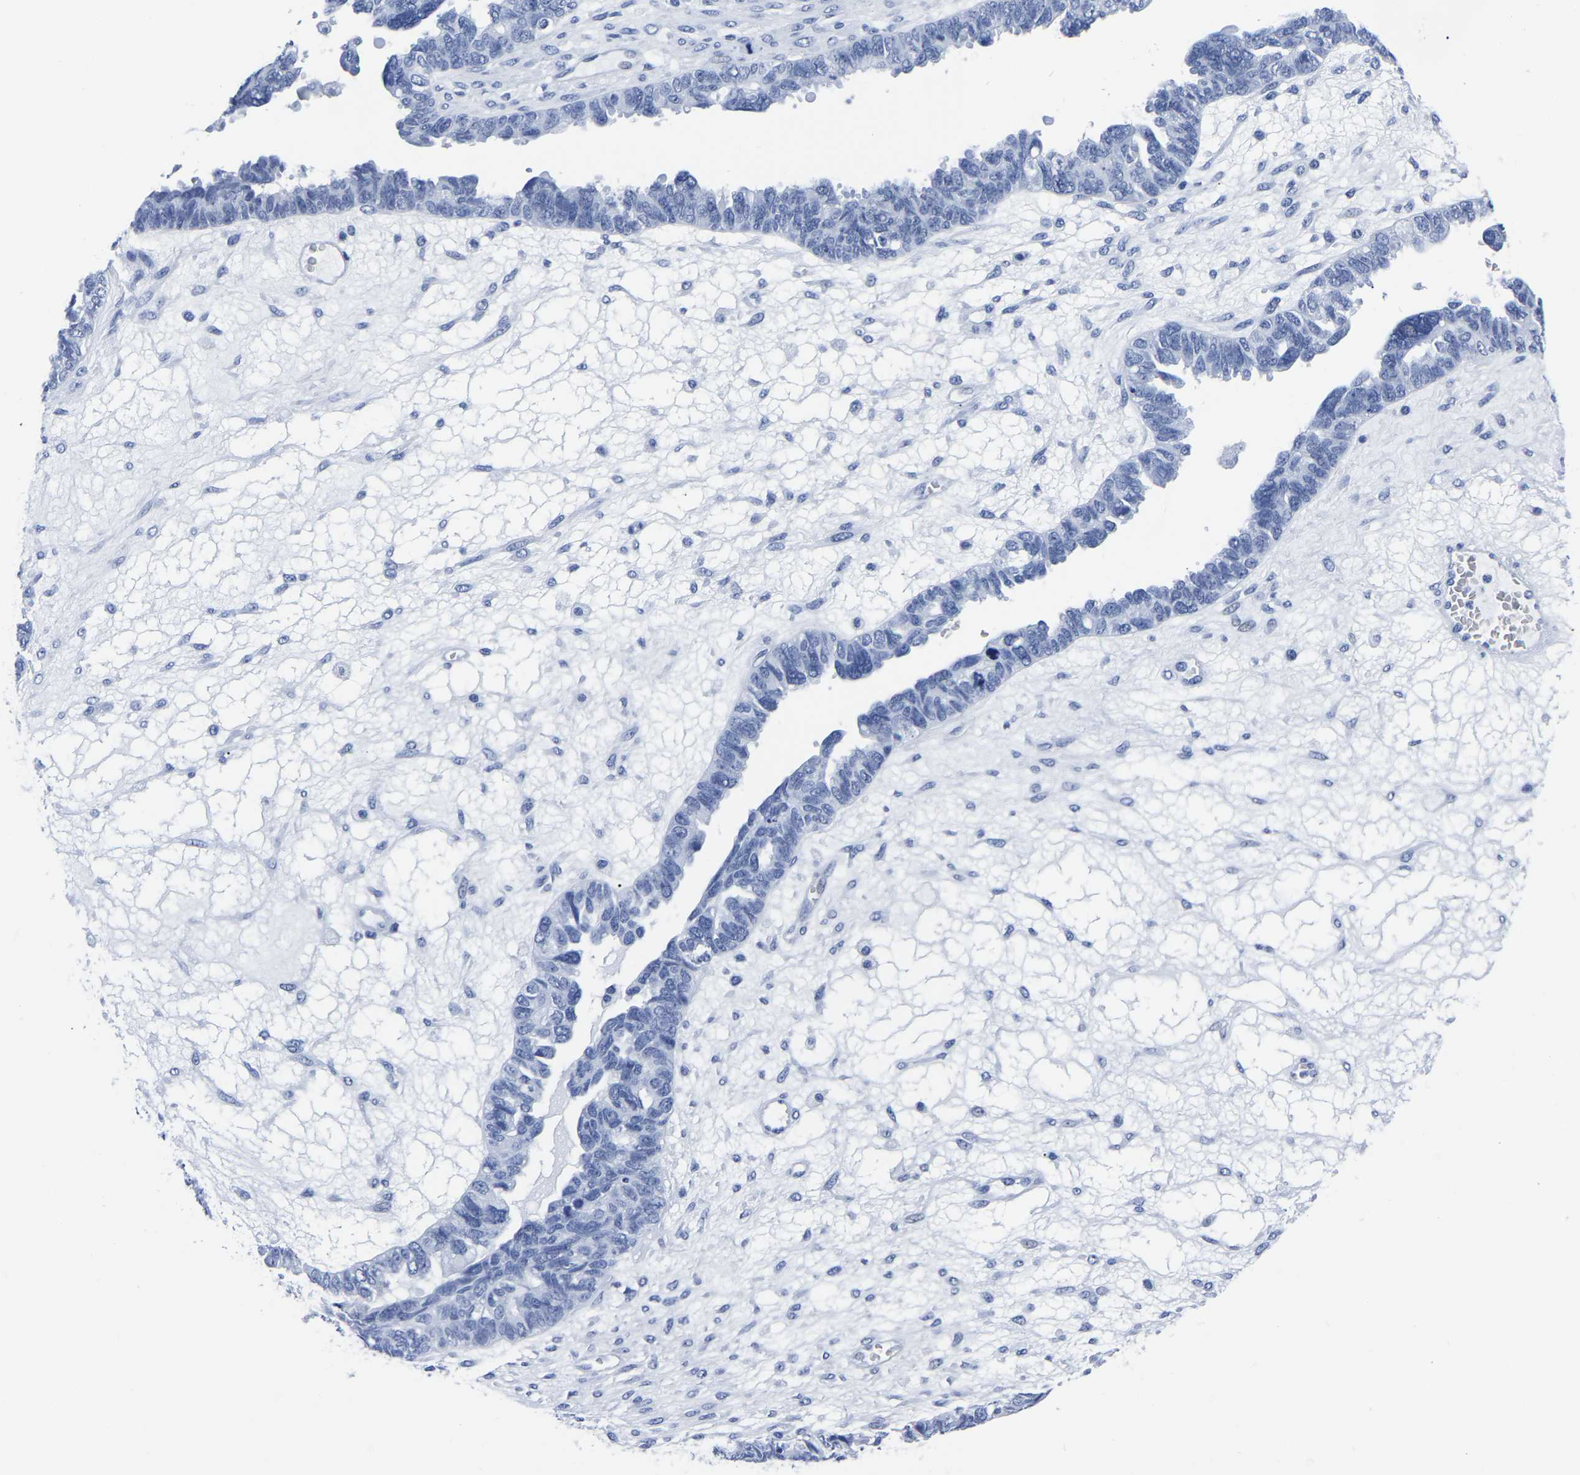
{"staining": {"intensity": "negative", "quantity": "none", "location": "none"}, "tissue": "ovarian cancer", "cell_type": "Tumor cells", "image_type": "cancer", "snomed": [{"axis": "morphology", "description": "Cystadenocarcinoma, serous, NOS"}, {"axis": "topography", "description": "Ovary"}], "caption": "Immunohistochemistry of human serous cystadenocarcinoma (ovarian) demonstrates no staining in tumor cells. (DAB (3,3'-diaminobenzidine) immunohistochemistry (IHC), high magnification).", "gene": "IMPG2", "patient": {"sex": "female", "age": 79}}